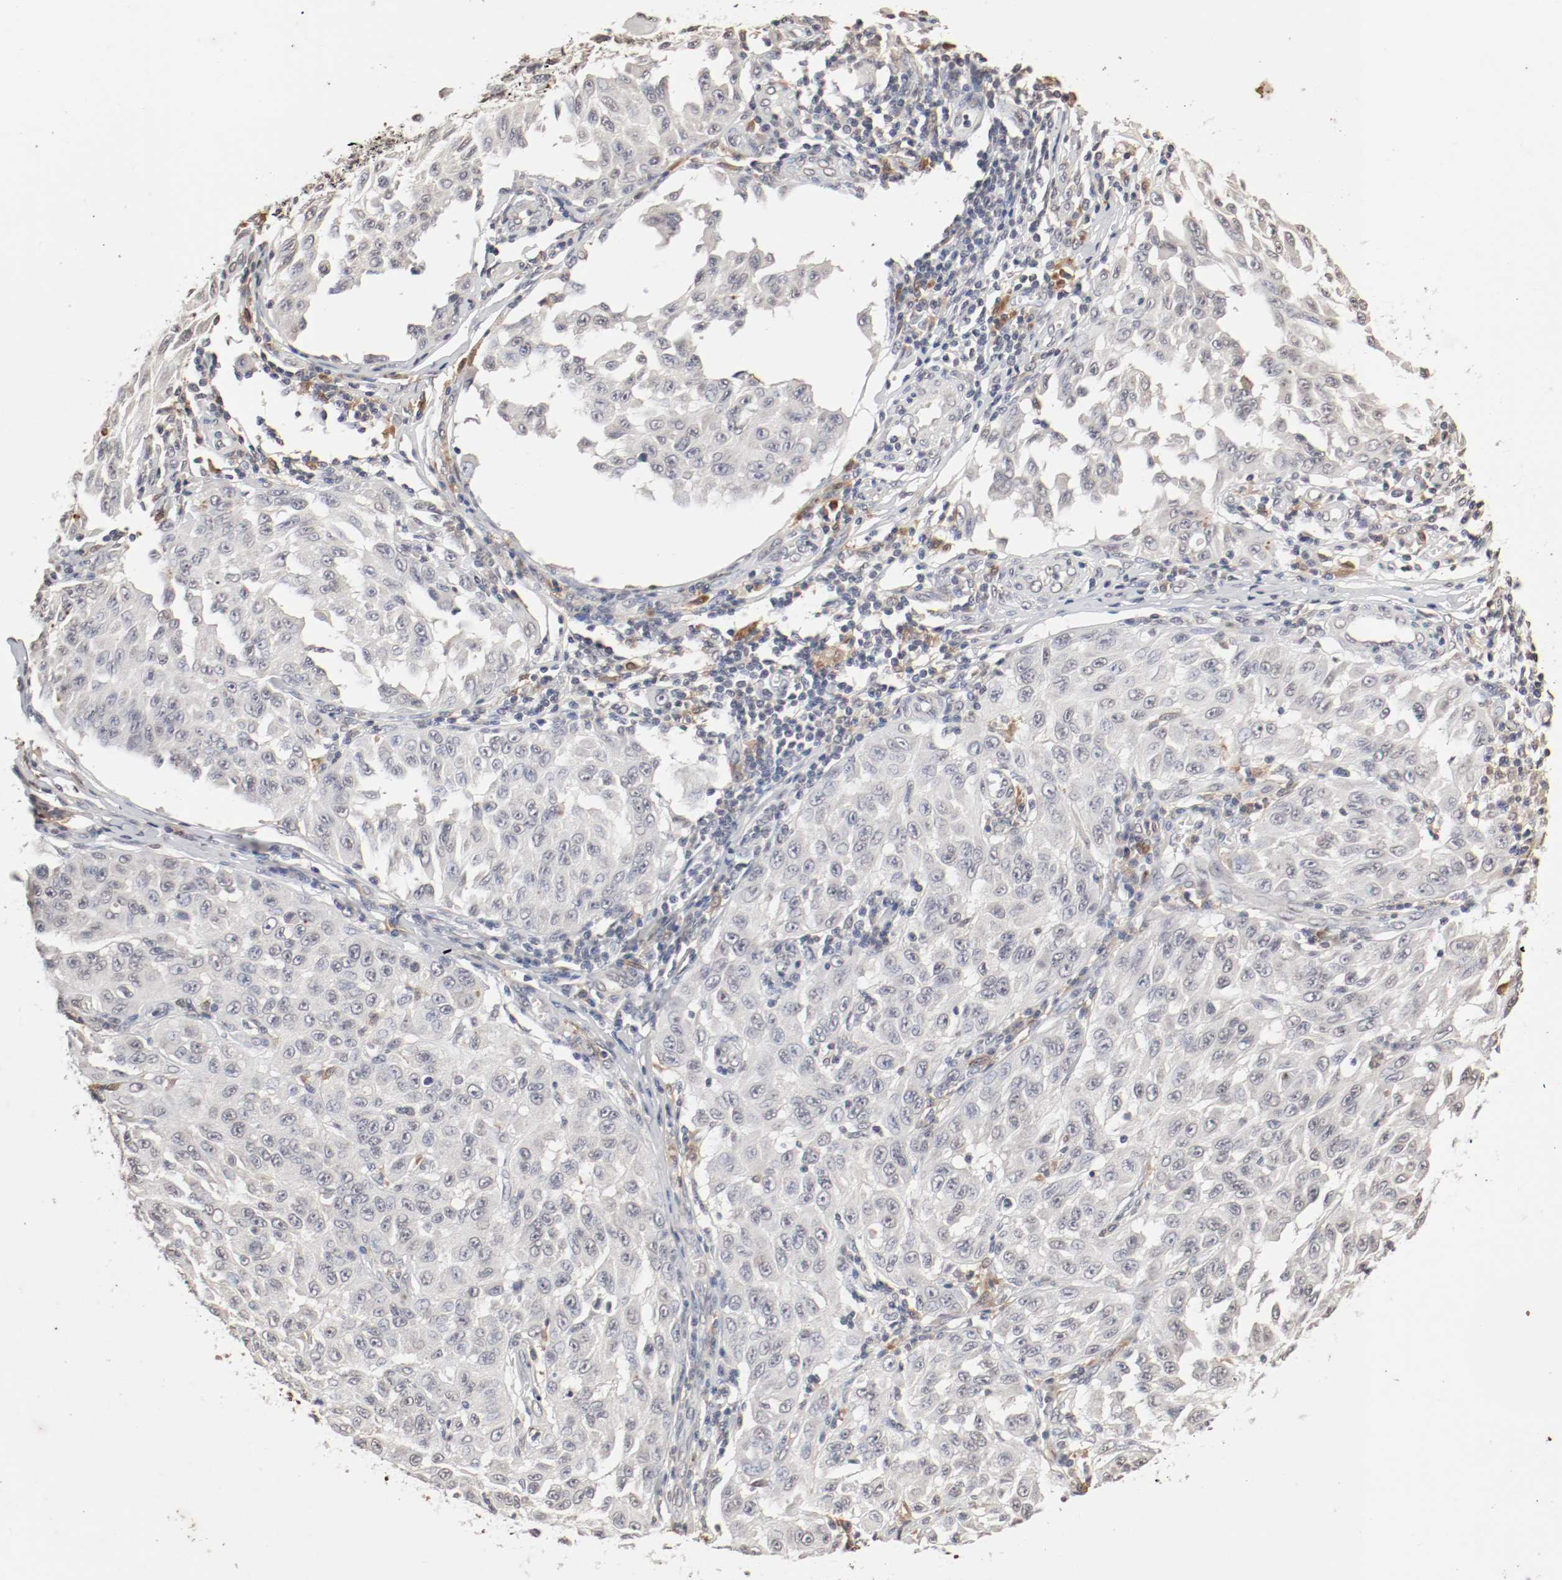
{"staining": {"intensity": "negative", "quantity": "none", "location": "none"}, "tissue": "melanoma", "cell_type": "Tumor cells", "image_type": "cancer", "snomed": [{"axis": "morphology", "description": "Malignant melanoma, NOS"}, {"axis": "topography", "description": "Skin"}], "caption": "The photomicrograph shows no staining of tumor cells in malignant melanoma.", "gene": "WASL", "patient": {"sex": "male", "age": 30}}